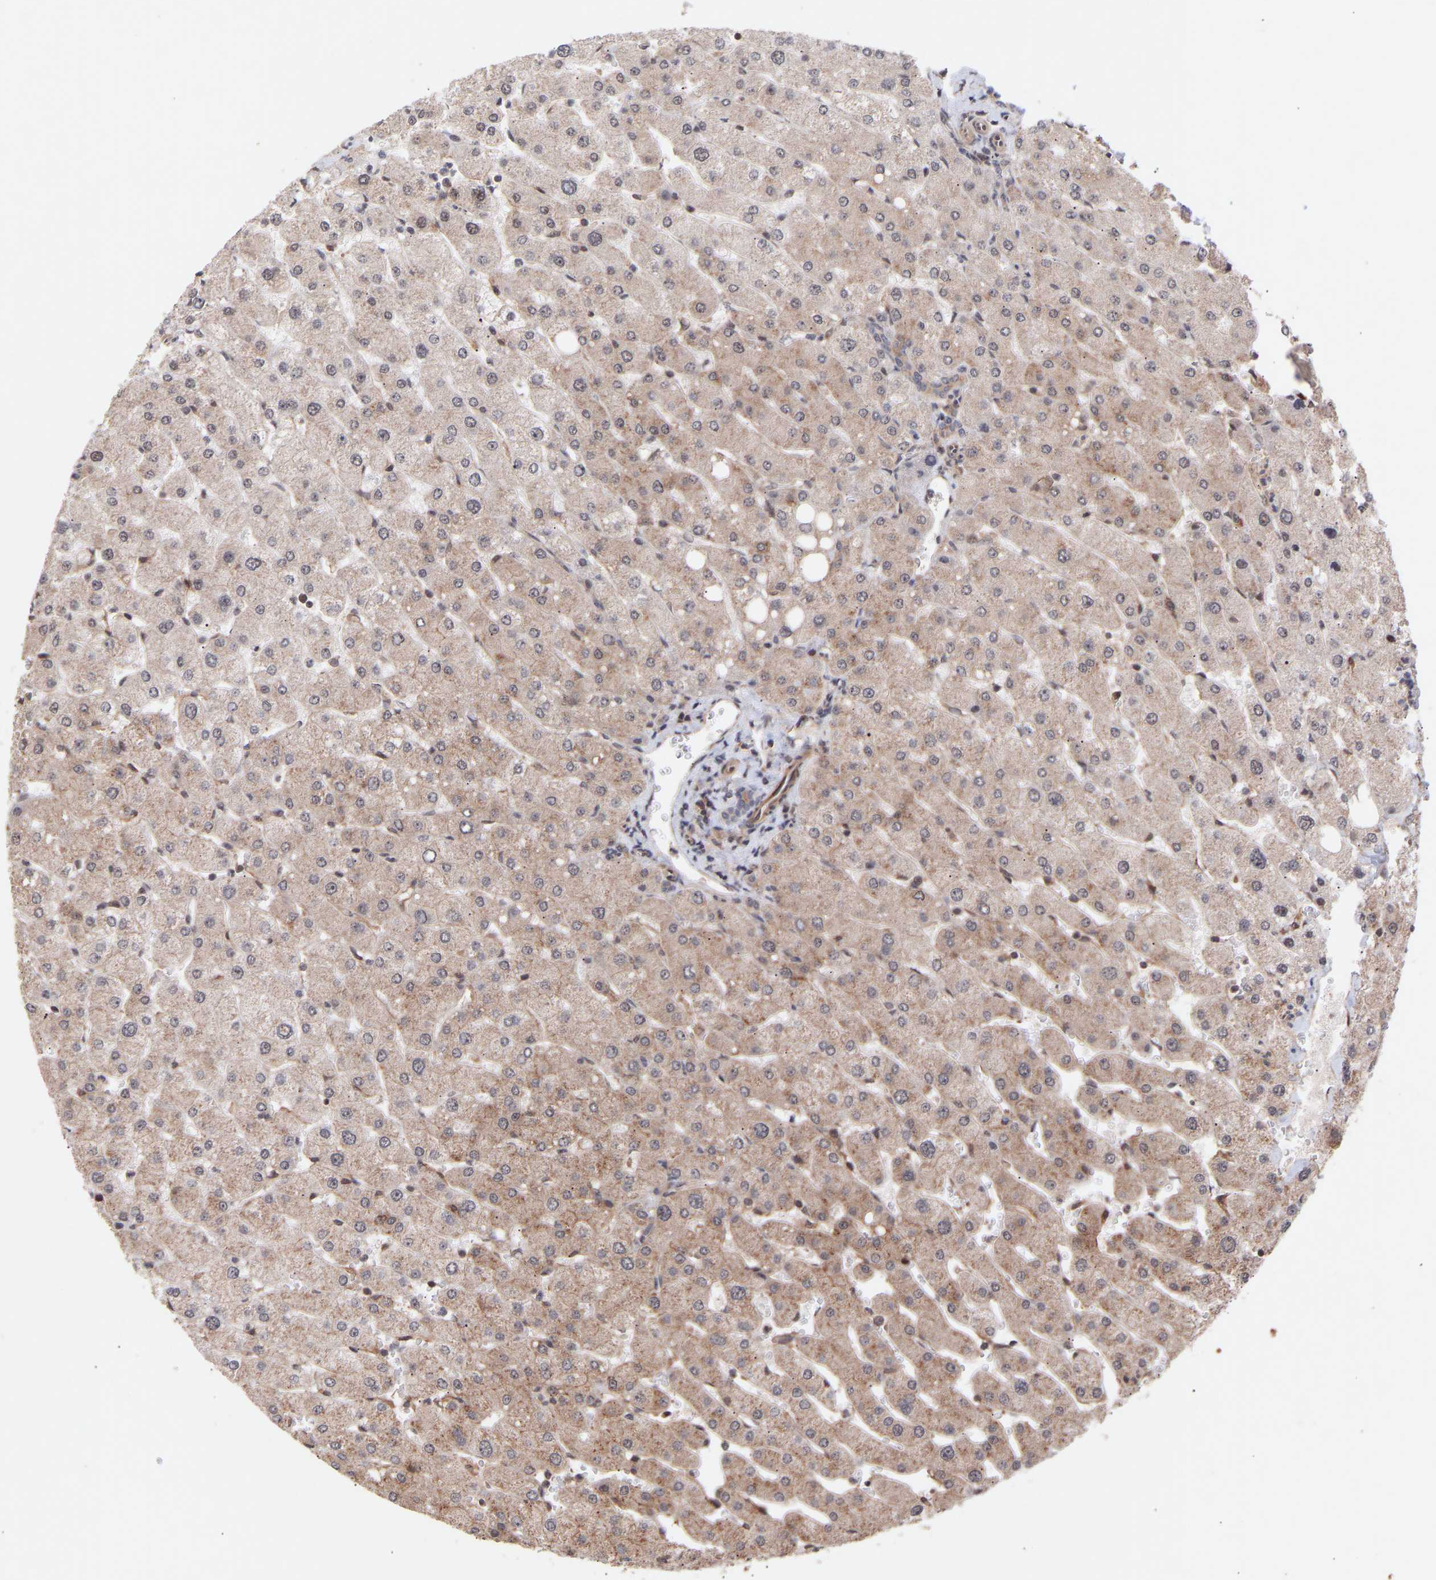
{"staining": {"intensity": "weak", "quantity": ">75%", "location": "cytoplasmic/membranous"}, "tissue": "liver", "cell_type": "Cholangiocytes", "image_type": "normal", "snomed": [{"axis": "morphology", "description": "Normal tissue, NOS"}, {"axis": "topography", "description": "Liver"}], "caption": "This image displays IHC staining of unremarkable human liver, with low weak cytoplasmic/membranous expression in approximately >75% of cholangiocytes.", "gene": "PDLIM5", "patient": {"sex": "male", "age": 55}}